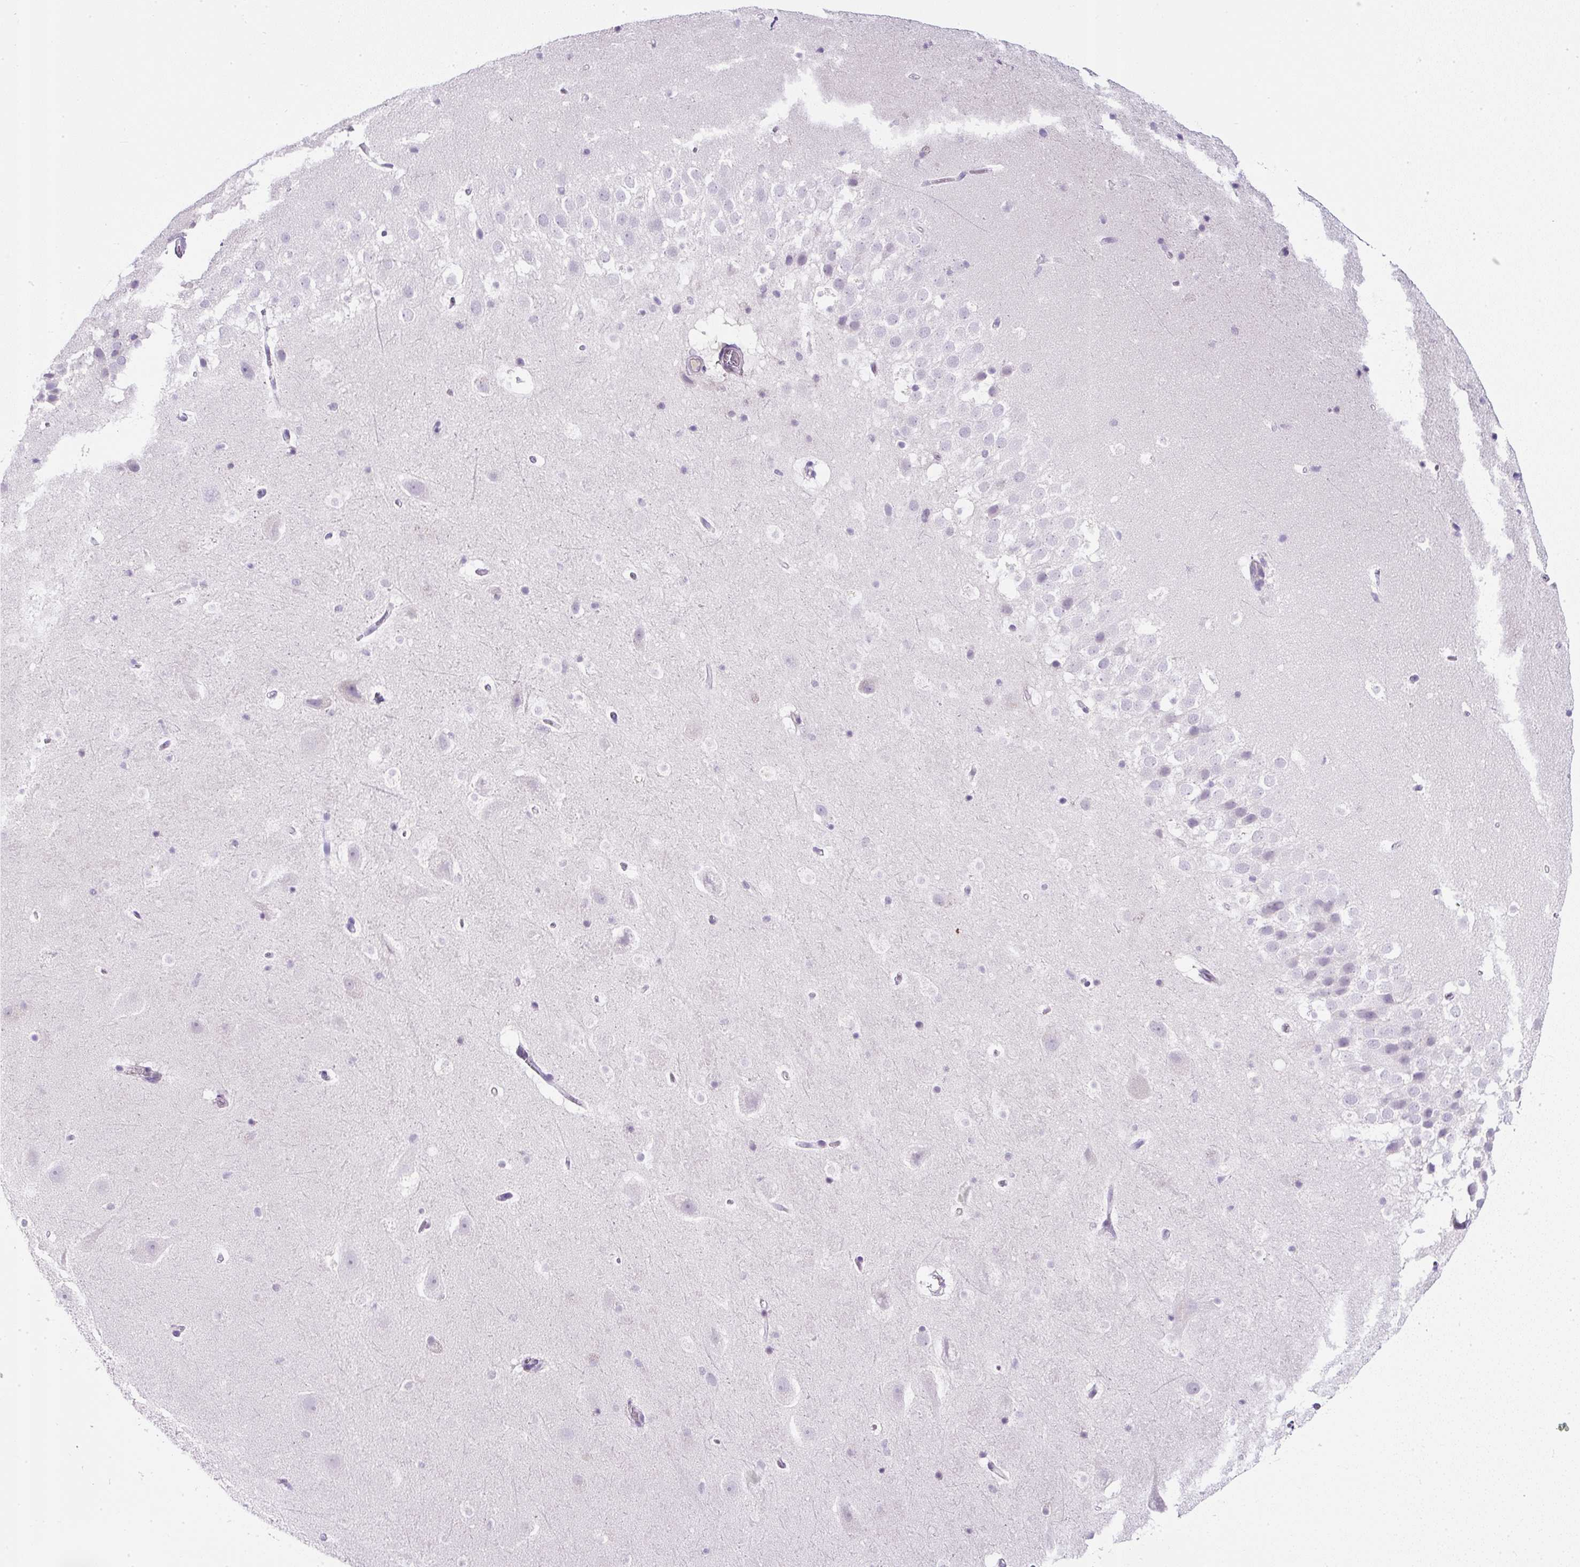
{"staining": {"intensity": "negative", "quantity": "none", "location": "none"}, "tissue": "hippocampus", "cell_type": "Glial cells", "image_type": "normal", "snomed": [{"axis": "morphology", "description": "Normal tissue, NOS"}, {"axis": "topography", "description": "Hippocampus"}], "caption": "DAB (3,3'-diaminobenzidine) immunohistochemical staining of unremarkable human hippocampus exhibits no significant staining in glial cells.", "gene": "COL9A2", "patient": {"sex": "male", "age": 37}}